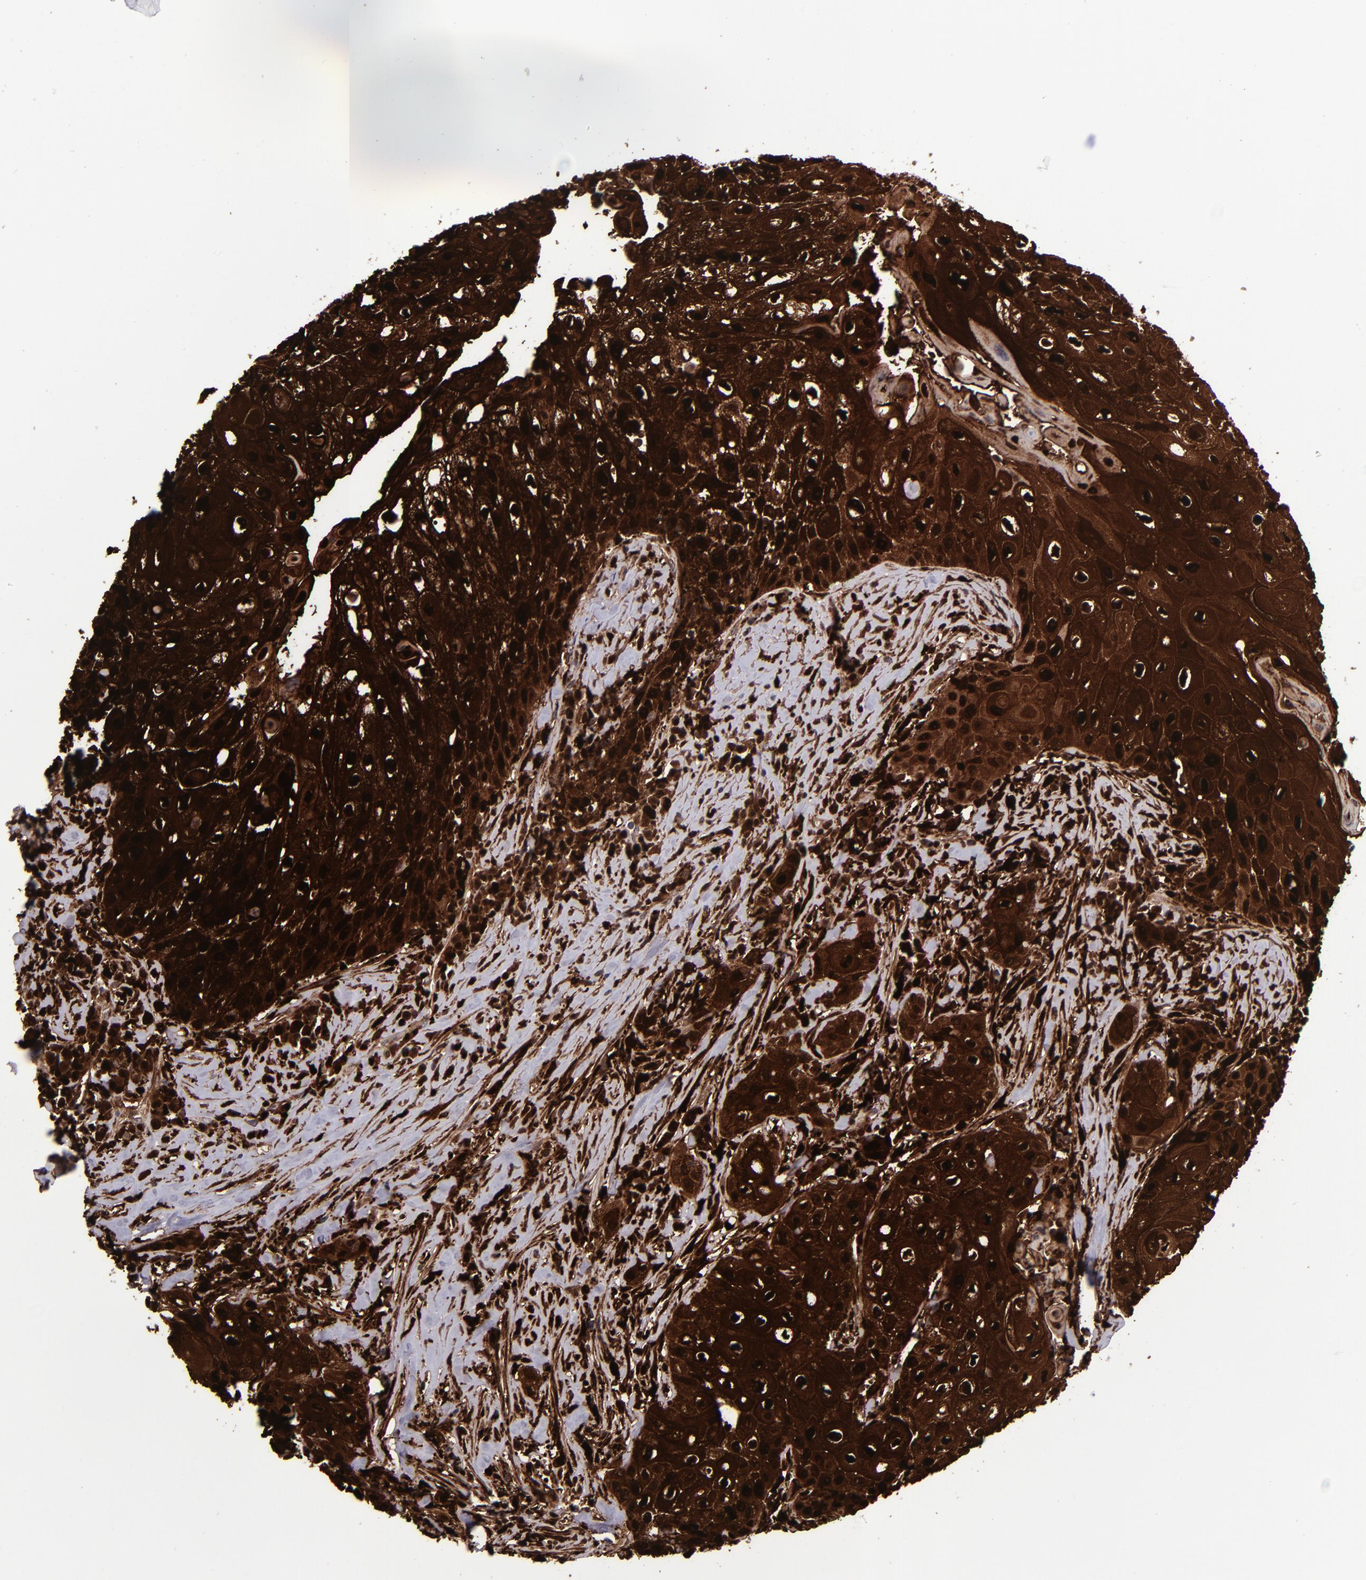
{"staining": {"intensity": "strong", "quantity": ">75%", "location": "cytoplasmic/membranous,nuclear"}, "tissue": "head and neck cancer", "cell_type": "Tumor cells", "image_type": "cancer", "snomed": [{"axis": "morphology", "description": "Squamous cell carcinoma, NOS"}, {"axis": "topography", "description": "Oral tissue"}, {"axis": "topography", "description": "Head-Neck"}], "caption": "An immunohistochemistry (IHC) micrograph of tumor tissue is shown. Protein staining in brown highlights strong cytoplasmic/membranous and nuclear positivity in head and neck cancer (squamous cell carcinoma) within tumor cells.", "gene": "TYMP", "patient": {"sex": "female", "age": 82}}